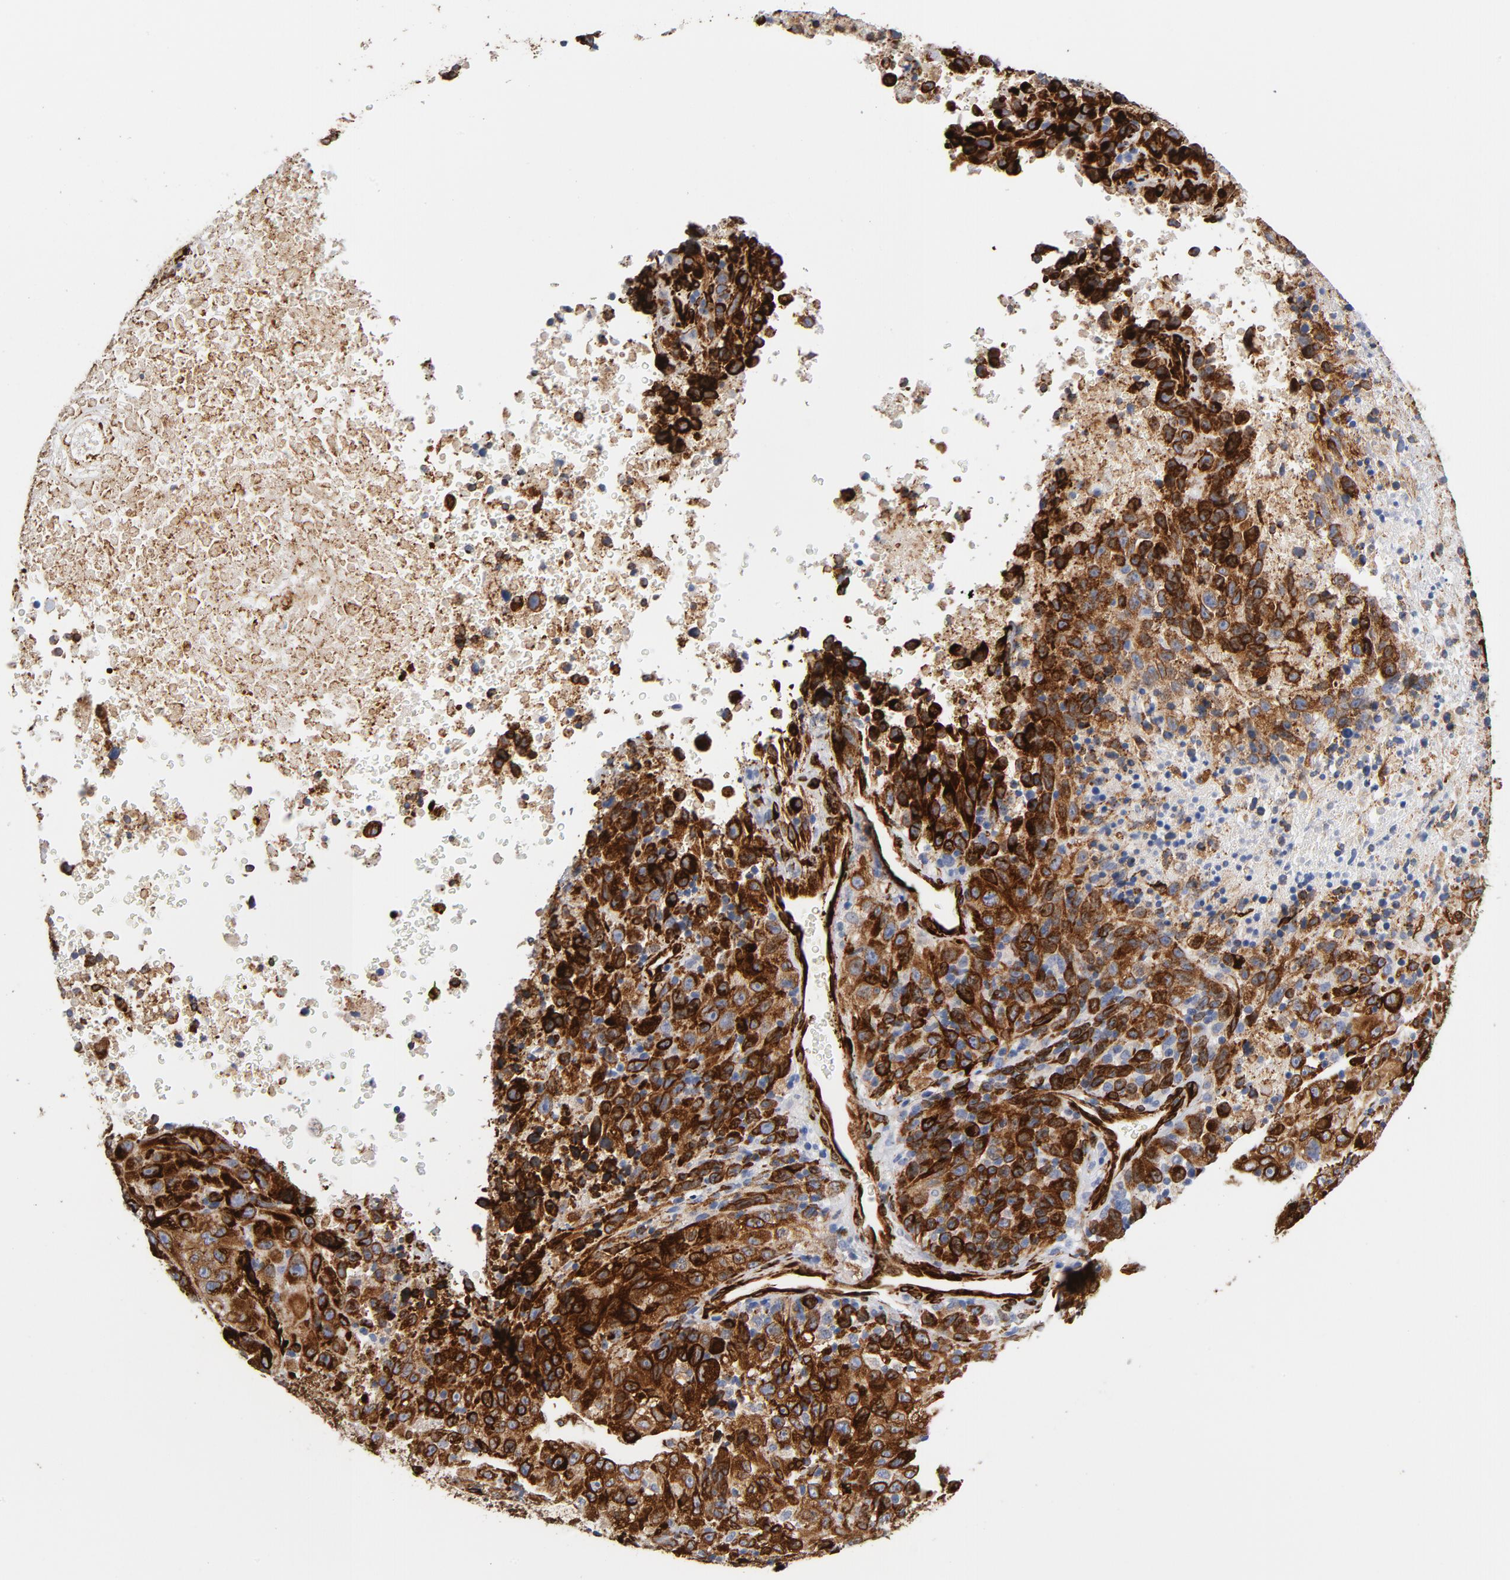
{"staining": {"intensity": "strong", "quantity": ">75%", "location": "cytoplasmic/membranous"}, "tissue": "melanoma", "cell_type": "Tumor cells", "image_type": "cancer", "snomed": [{"axis": "morphology", "description": "Malignant melanoma, Metastatic site"}, {"axis": "topography", "description": "Cerebral cortex"}], "caption": "Immunohistochemistry (IHC) image of melanoma stained for a protein (brown), which reveals high levels of strong cytoplasmic/membranous positivity in about >75% of tumor cells.", "gene": "SERPINH1", "patient": {"sex": "female", "age": 52}}